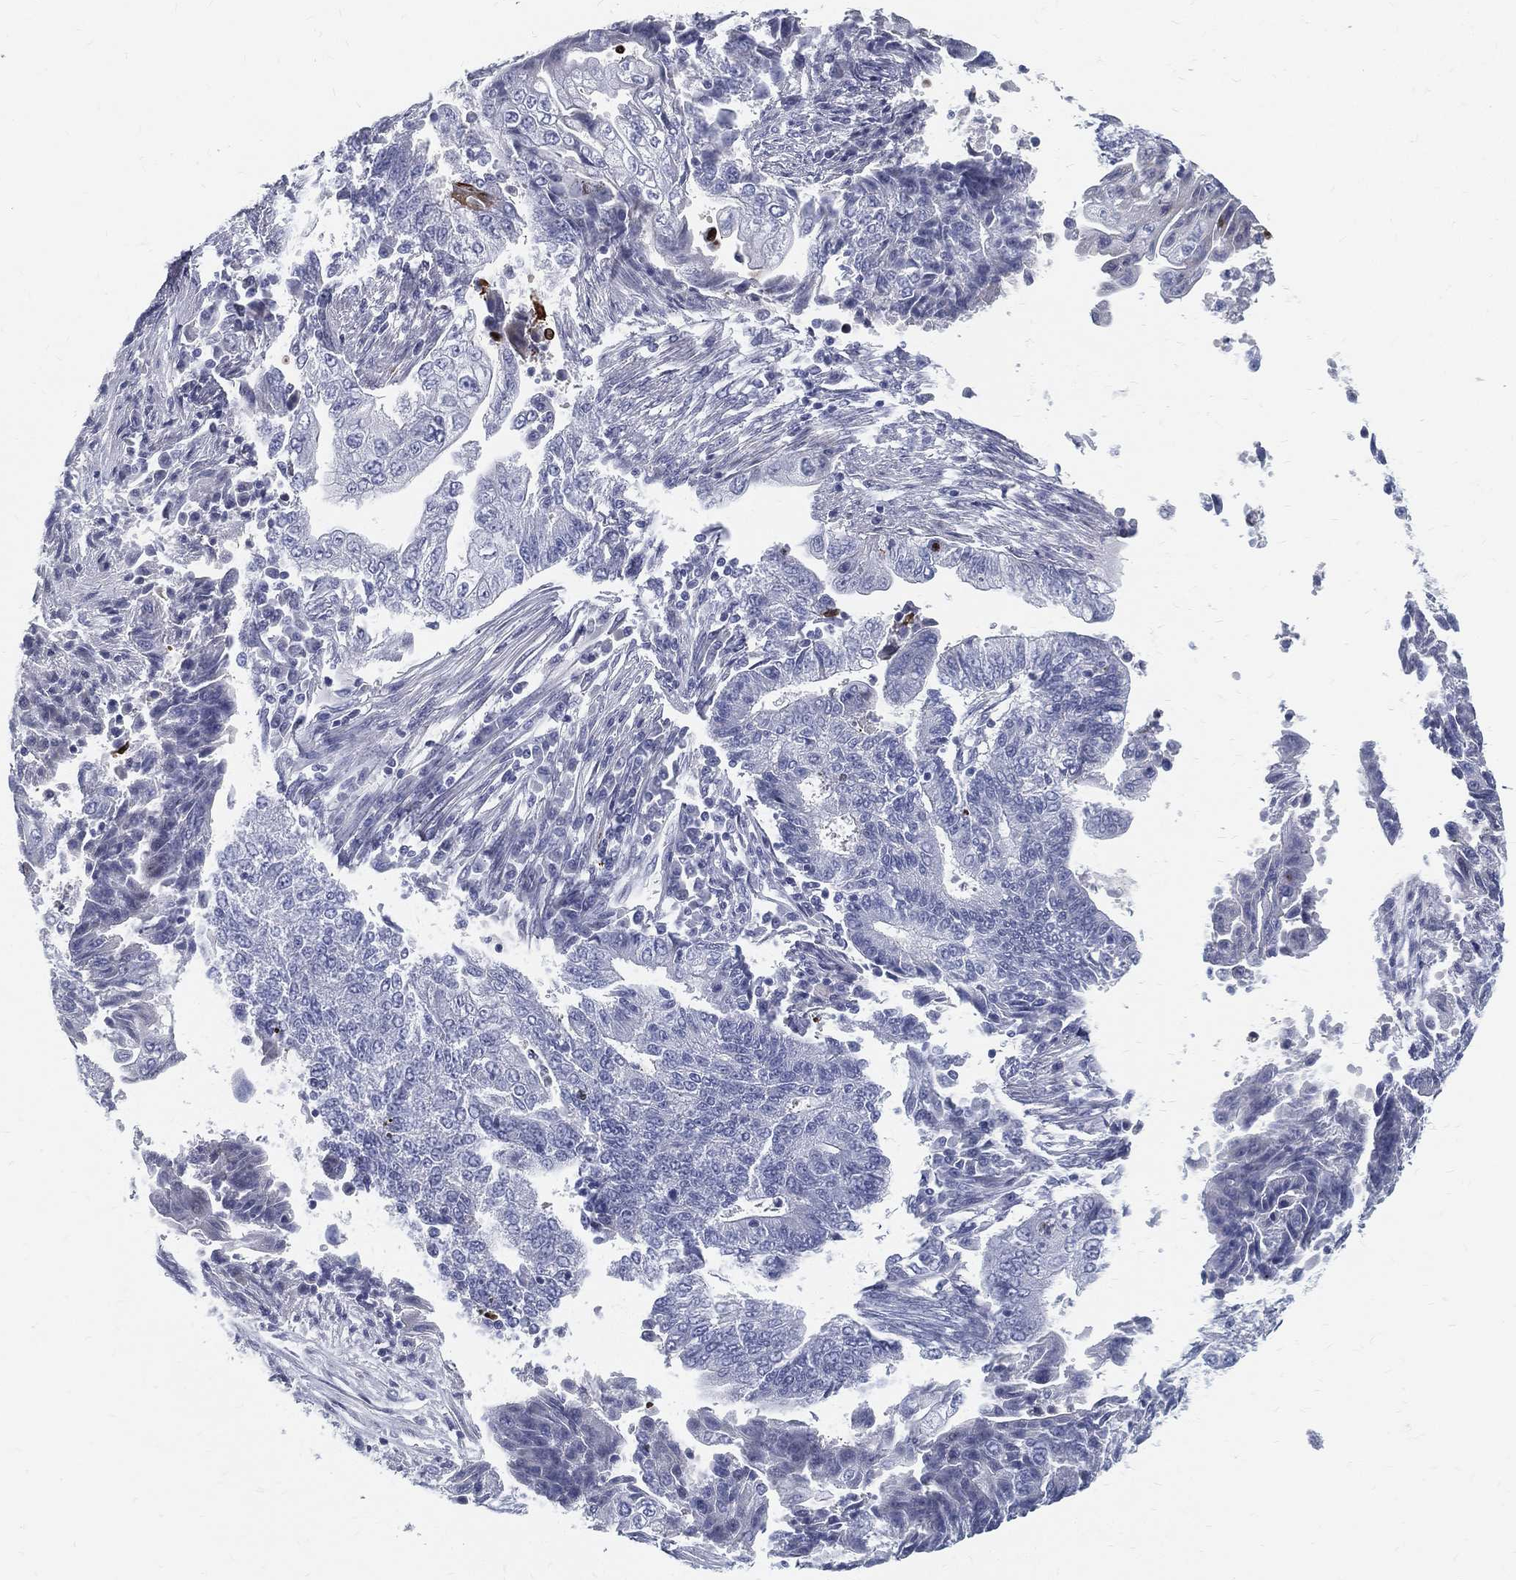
{"staining": {"intensity": "negative", "quantity": "none", "location": "none"}, "tissue": "endometrial cancer", "cell_type": "Tumor cells", "image_type": "cancer", "snomed": [{"axis": "morphology", "description": "Adenocarcinoma, NOS"}, {"axis": "topography", "description": "Uterus"}, {"axis": "topography", "description": "Endometrium"}], "caption": "The micrograph exhibits no significant positivity in tumor cells of endometrial cancer (adenocarcinoma).", "gene": "SPPL2C", "patient": {"sex": "female", "age": 54}}